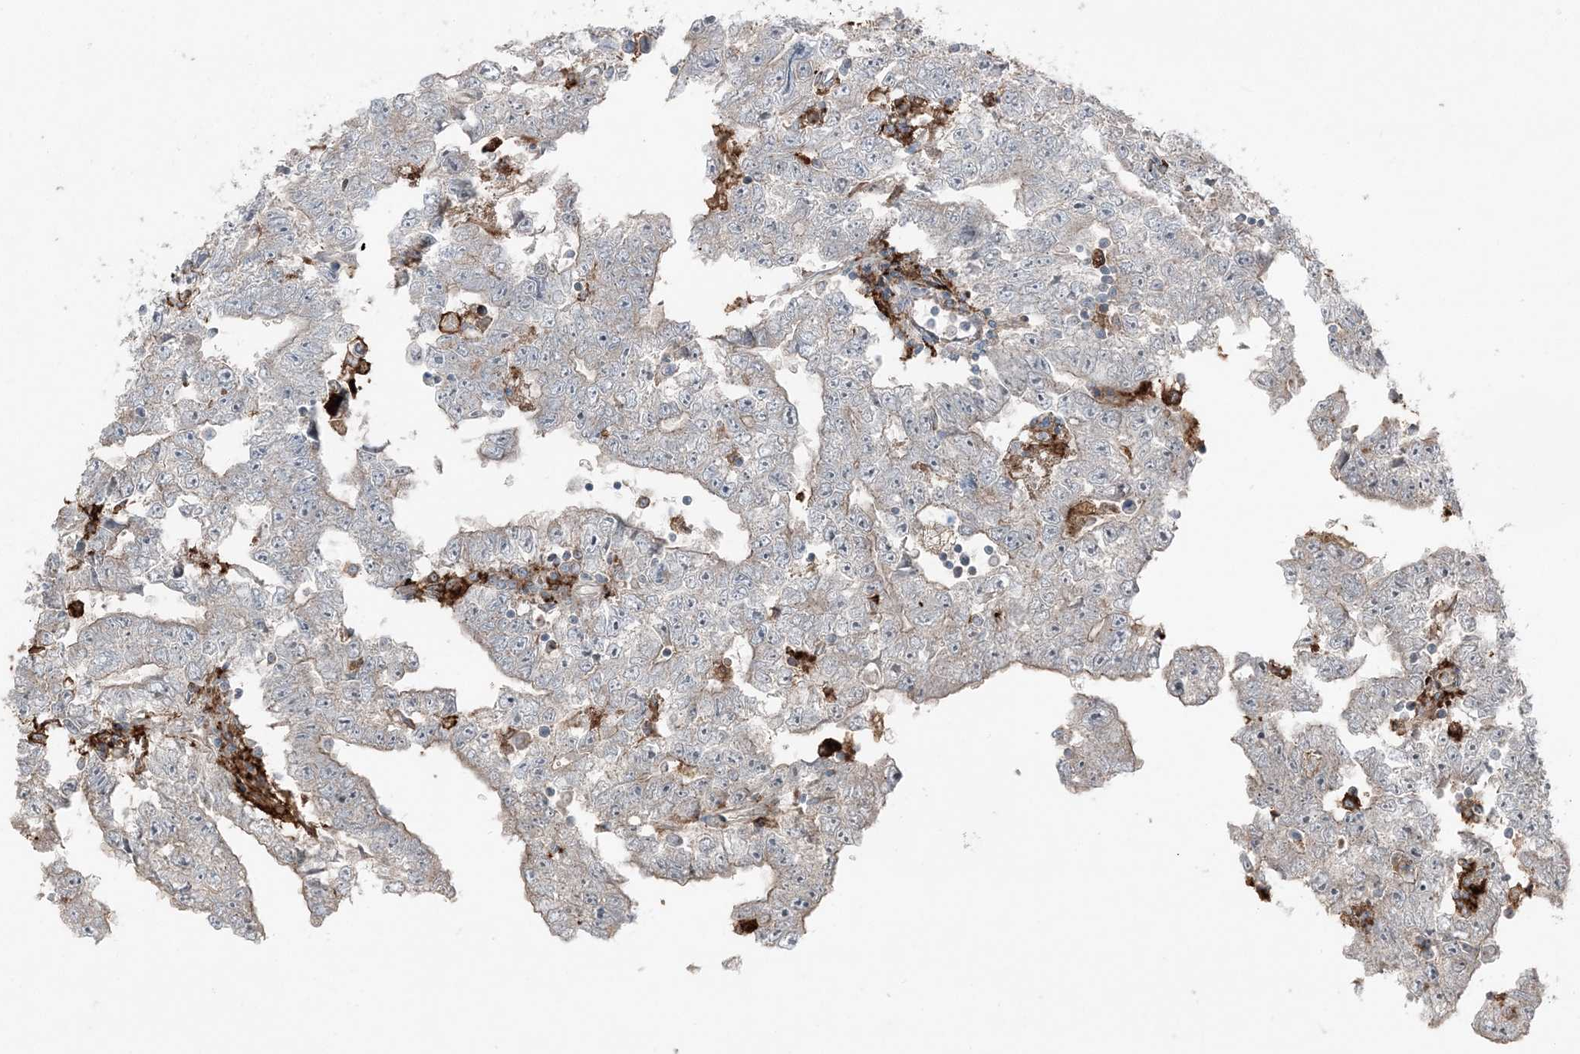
{"staining": {"intensity": "negative", "quantity": "none", "location": "none"}, "tissue": "testis cancer", "cell_type": "Tumor cells", "image_type": "cancer", "snomed": [{"axis": "morphology", "description": "Carcinoma, Embryonal, NOS"}, {"axis": "topography", "description": "Testis"}], "caption": "Tumor cells show no significant expression in embryonal carcinoma (testis). (Immunohistochemistry, brightfield microscopy, high magnification).", "gene": "KY", "patient": {"sex": "male", "age": 25}}